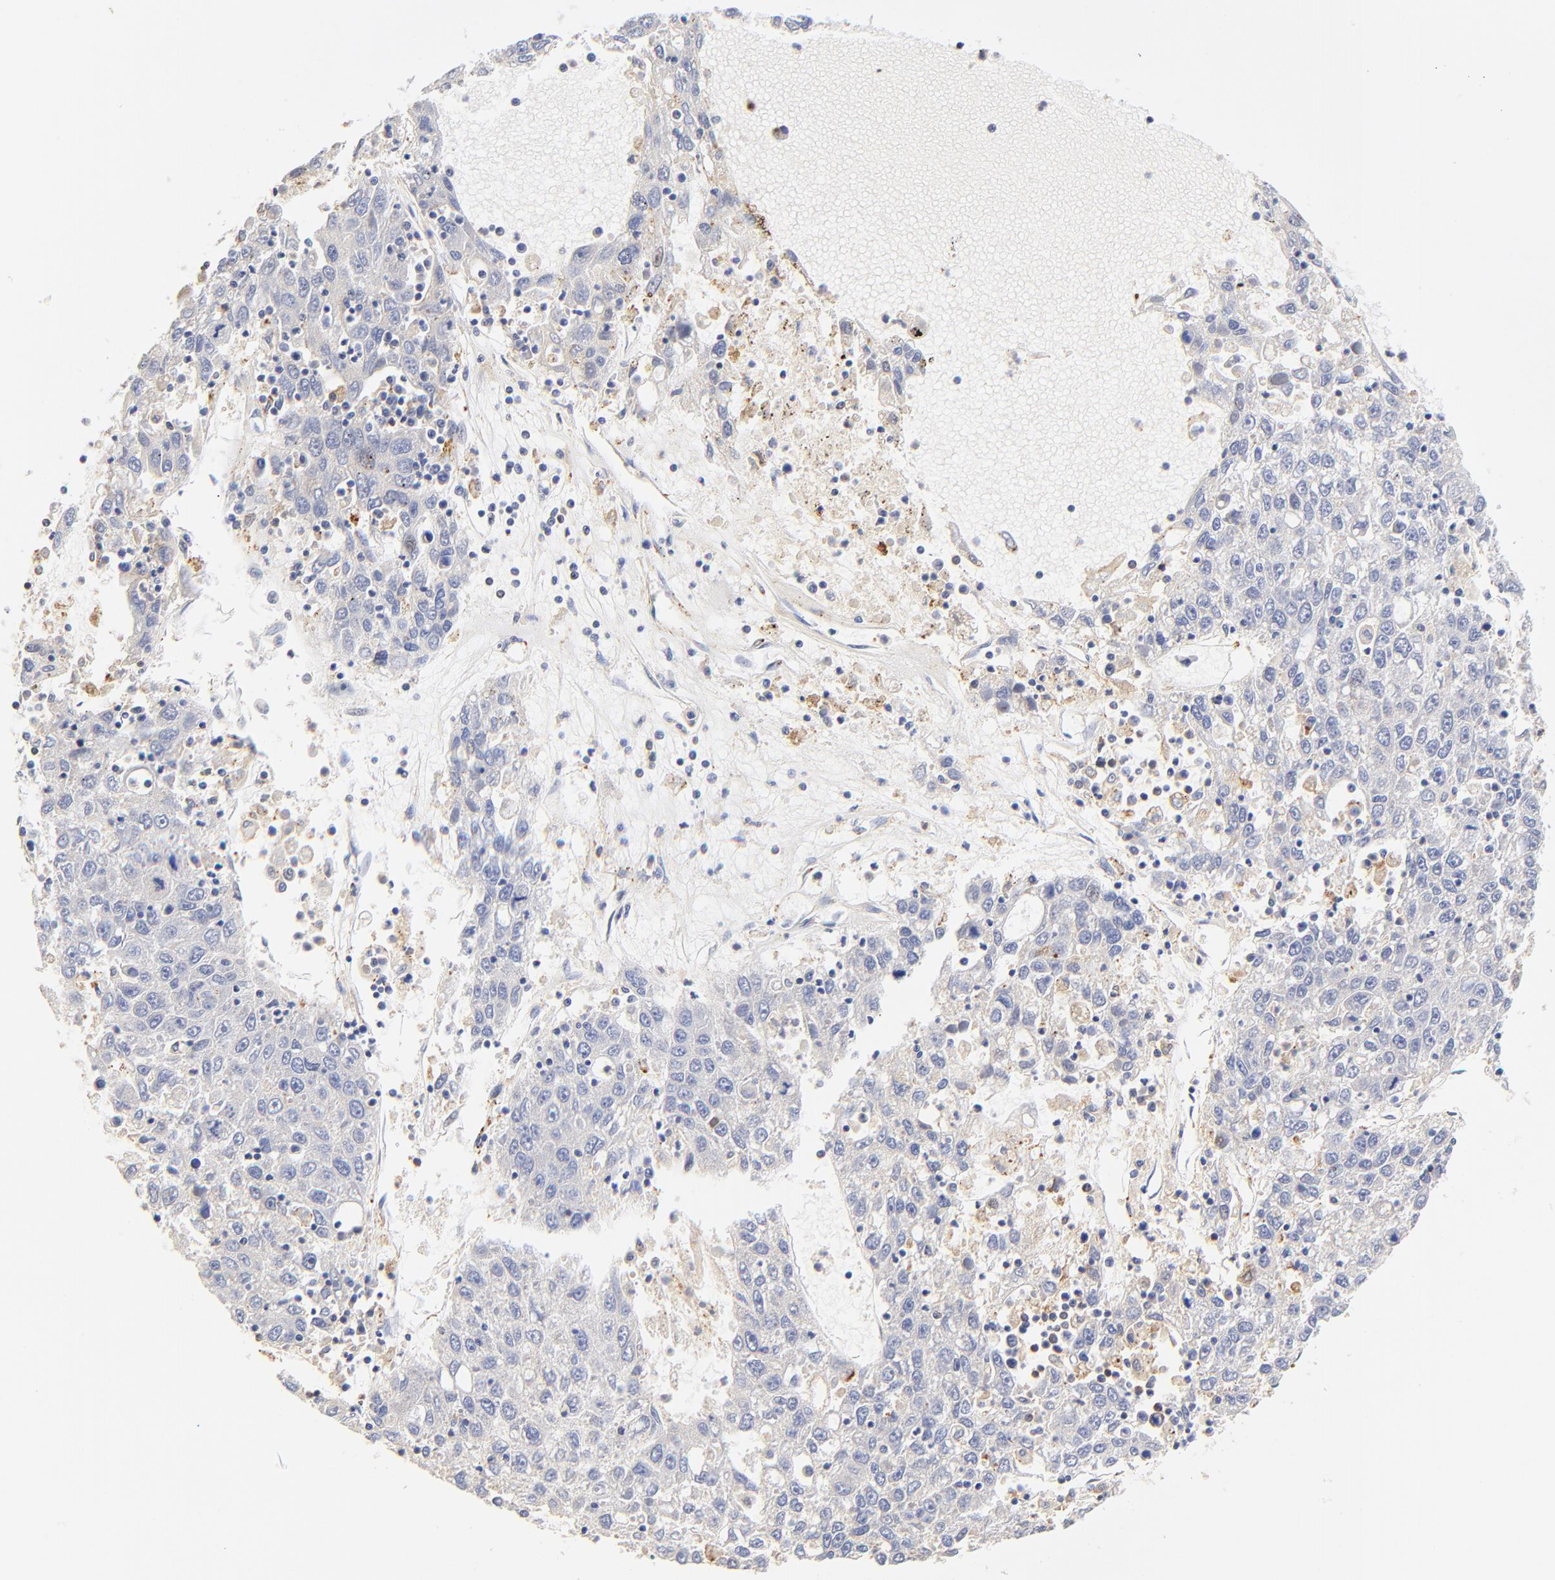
{"staining": {"intensity": "negative", "quantity": "none", "location": "none"}, "tissue": "liver cancer", "cell_type": "Tumor cells", "image_type": "cancer", "snomed": [{"axis": "morphology", "description": "Carcinoma, Hepatocellular, NOS"}, {"axis": "topography", "description": "Liver"}], "caption": "Histopathology image shows no protein expression in tumor cells of liver hepatocellular carcinoma tissue.", "gene": "MDGA2", "patient": {"sex": "male", "age": 49}}